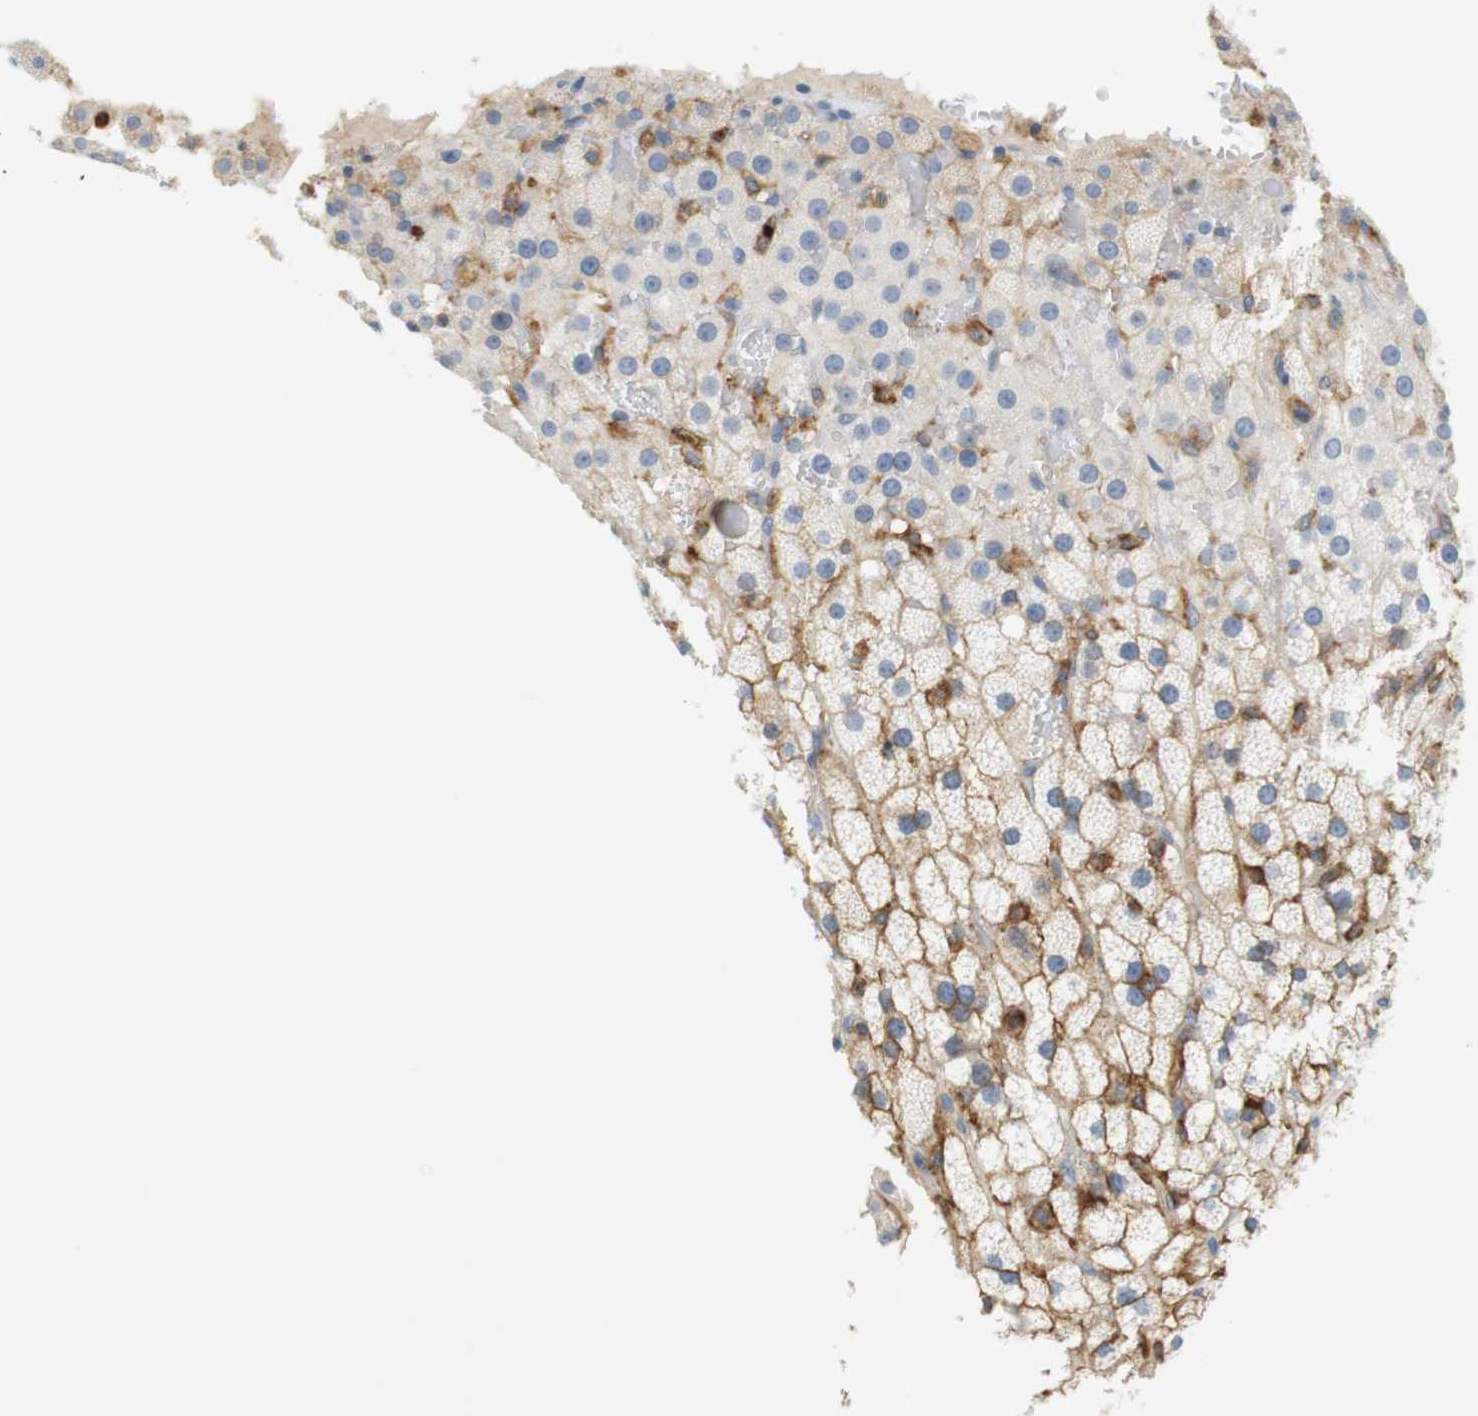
{"staining": {"intensity": "moderate", "quantity": "25%-75%", "location": "cytoplasmic/membranous"}, "tissue": "adrenal gland", "cell_type": "Glandular cells", "image_type": "normal", "snomed": [{"axis": "morphology", "description": "Normal tissue, NOS"}, {"axis": "topography", "description": "Adrenal gland"}], "caption": "Approximately 25%-75% of glandular cells in normal adrenal gland demonstrate moderate cytoplasmic/membranous protein positivity as visualized by brown immunohistochemical staining.", "gene": "SIRPA", "patient": {"sex": "male", "age": 35}}